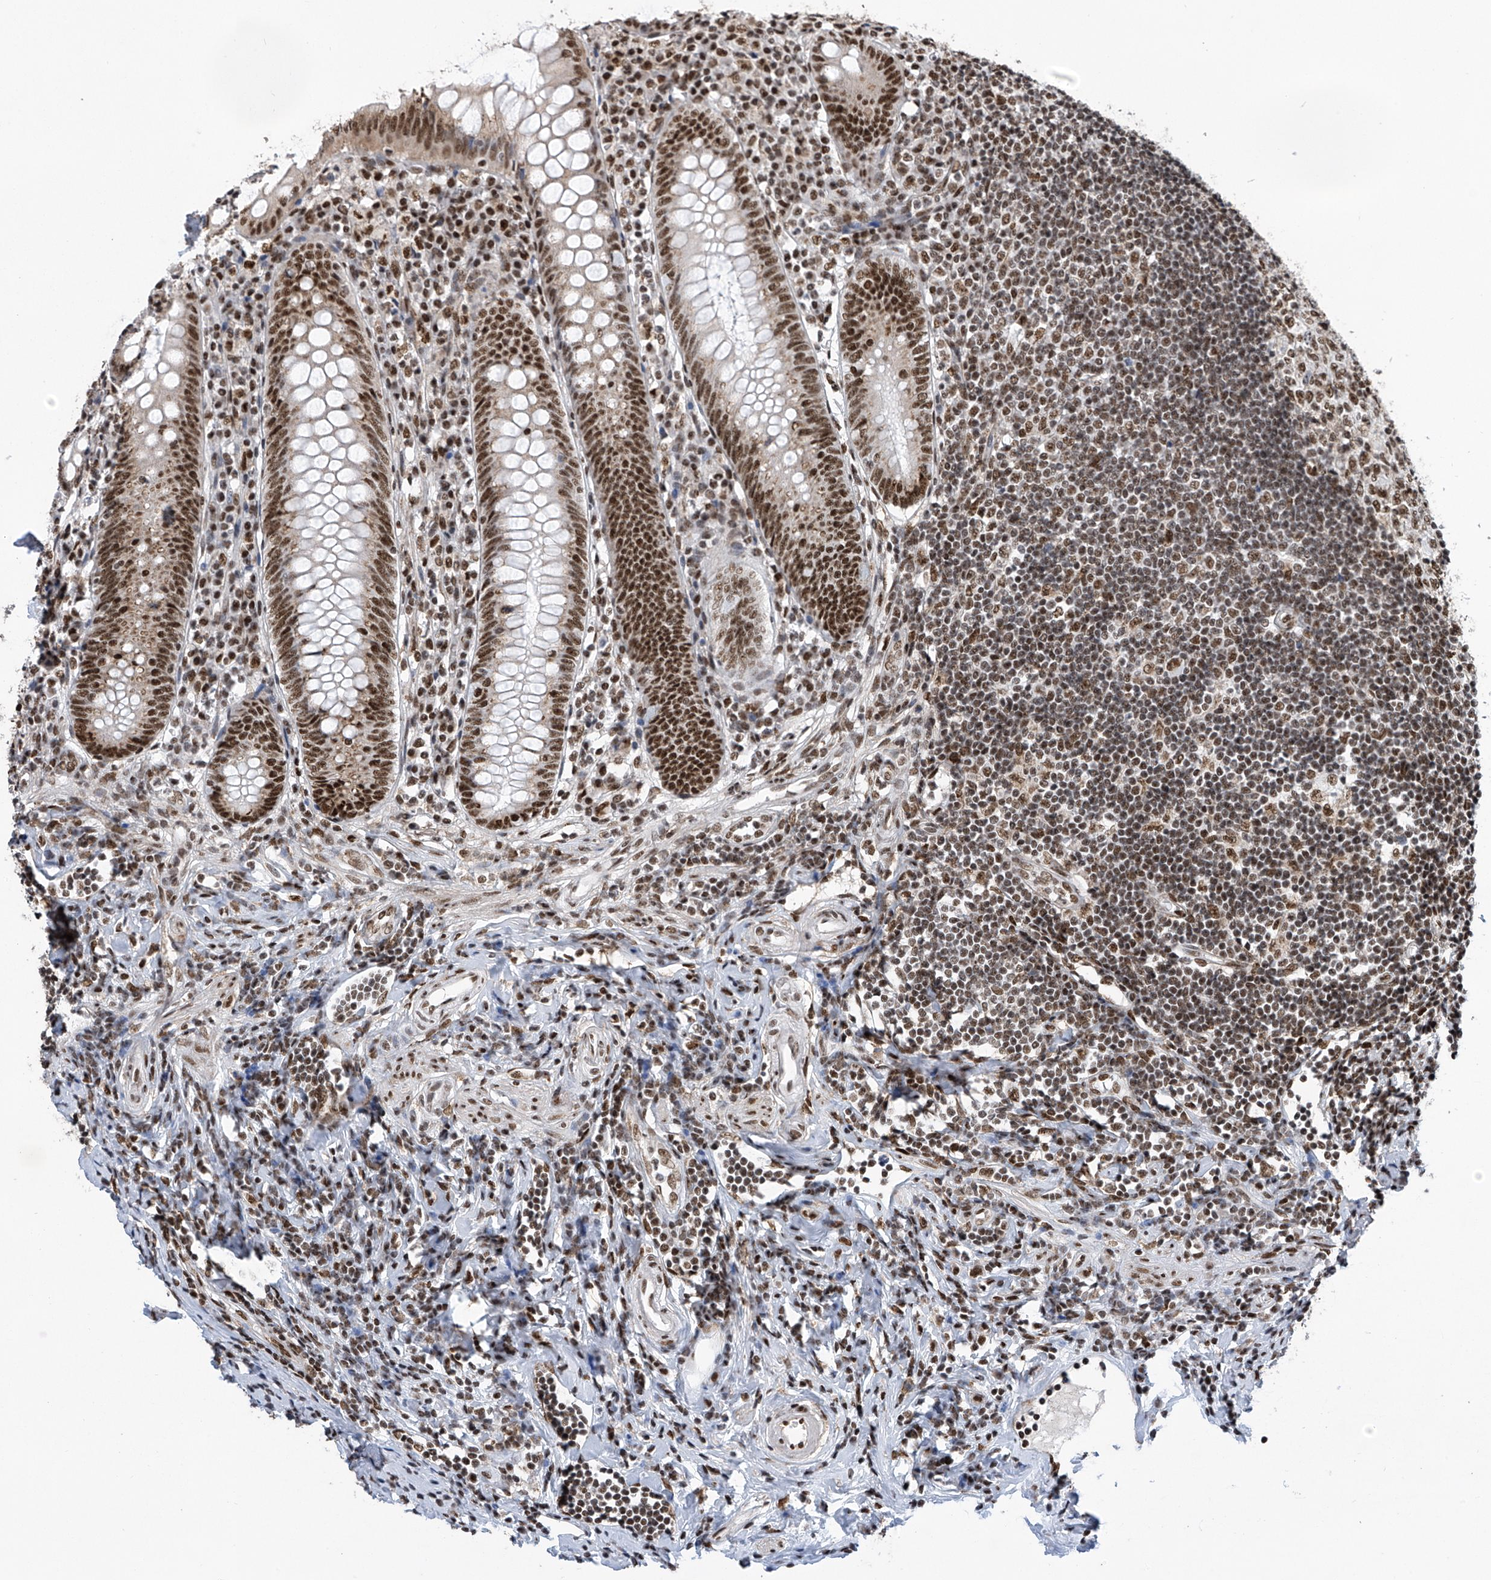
{"staining": {"intensity": "strong", "quantity": ">75%", "location": "nuclear"}, "tissue": "appendix", "cell_type": "Glandular cells", "image_type": "normal", "snomed": [{"axis": "morphology", "description": "Normal tissue, NOS"}, {"axis": "topography", "description": "Appendix"}], "caption": "Immunohistochemistry (IHC) micrograph of unremarkable appendix: human appendix stained using IHC demonstrates high levels of strong protein expression localized specifically in the nuclear of glandular cells, appearing as a nuclear brown color.", "gene": "APLF", "patient": {"sex": "female", "age": 54}}